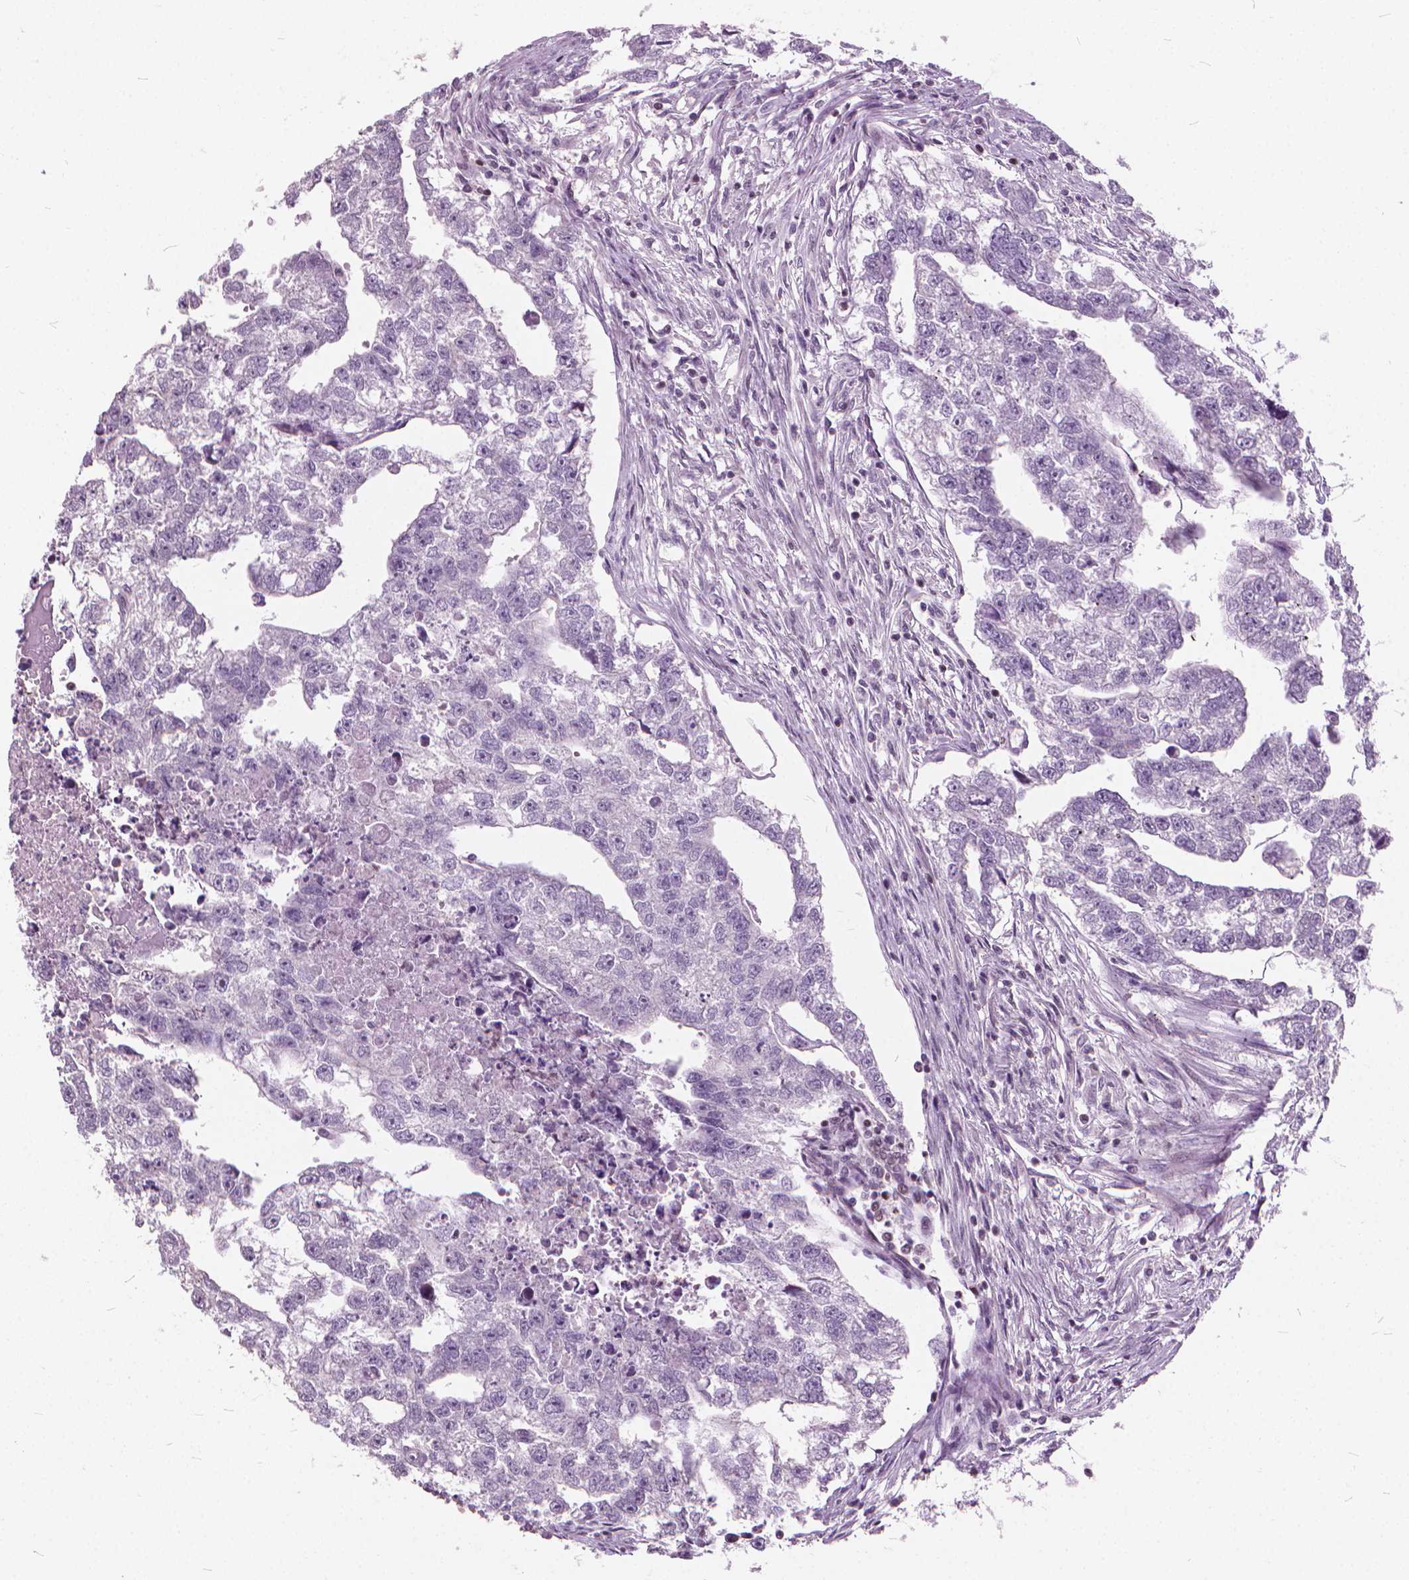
{"staining": {"intensity": "negative", "quantity": "none", "location": "none"}, "tissue": "testis cancer", "cell_type": "Tumor cells", "image_type": "cancer", "snomed": [{"axis": "morphology", "description": "Carcinoma, Embryonal, NOS"}, {"axis": "morphology", "description": "Teratoma, malignant, NOS"}, {"axis": "topography", "description": "Testis"}], "caption": "The photomicrograph shows no significant positivity in tumor cells of testis cancer (embryonal carcinoma).", "gene": "STAT5B", "patient": {"sex": "male", "age": 44}}